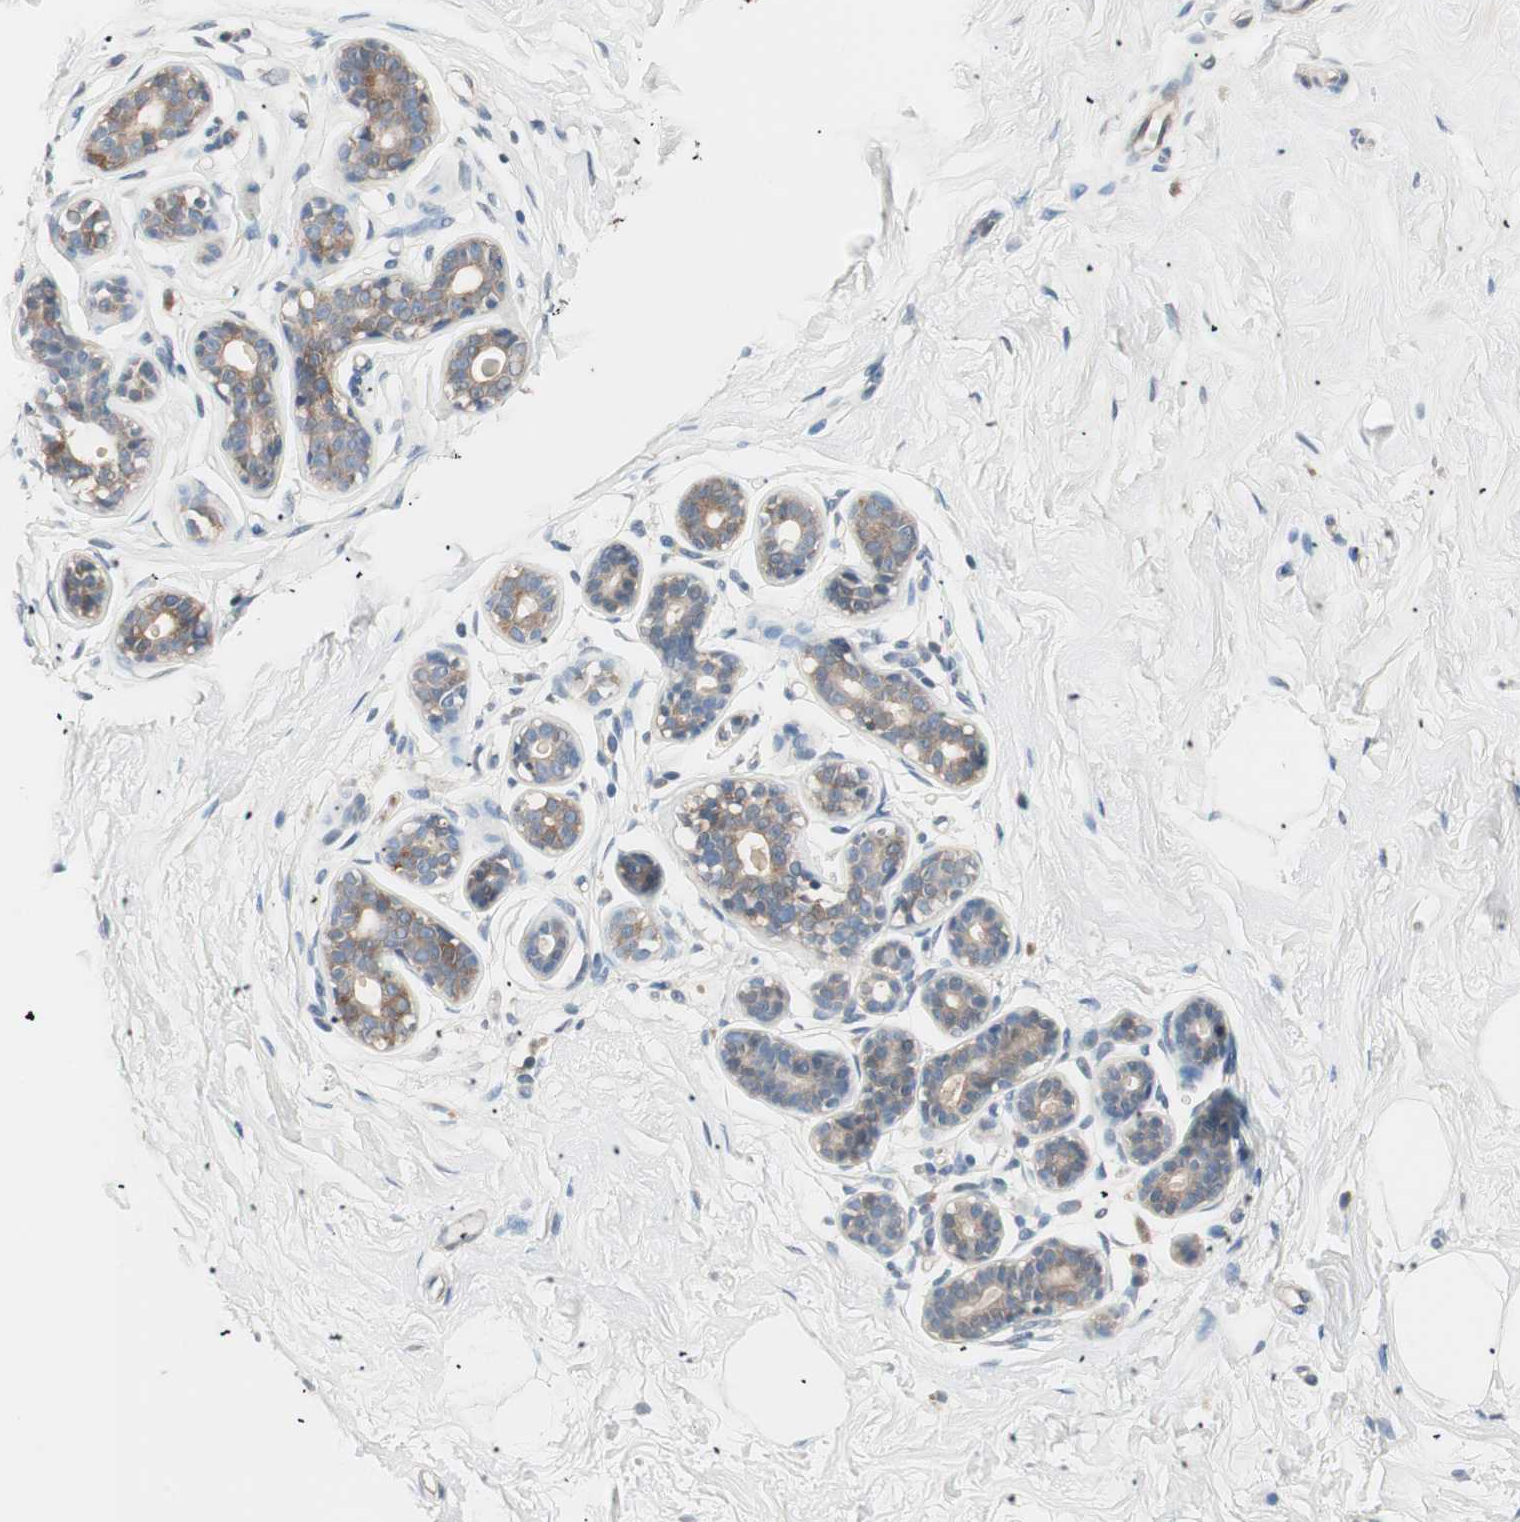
{"staining": {"intensity": "negative", "quantity": "none", "location": "none"}, "tissue": "breast", "cell_type": "Adipocytes", "image_type": "normal", "snomed": [{"axis": "morphology", "description": "Normal tissue, NOS"}, {"axis": "topography", "description": "Breast"}], "caption": "Immunohistochemistry (IHC) photomicrograph of unremarkable breast stained for a protein (brown), which displays no expression in adipocytes.", "gene": "RAD54B", "patient": {"sex": "female", "age": 23}}